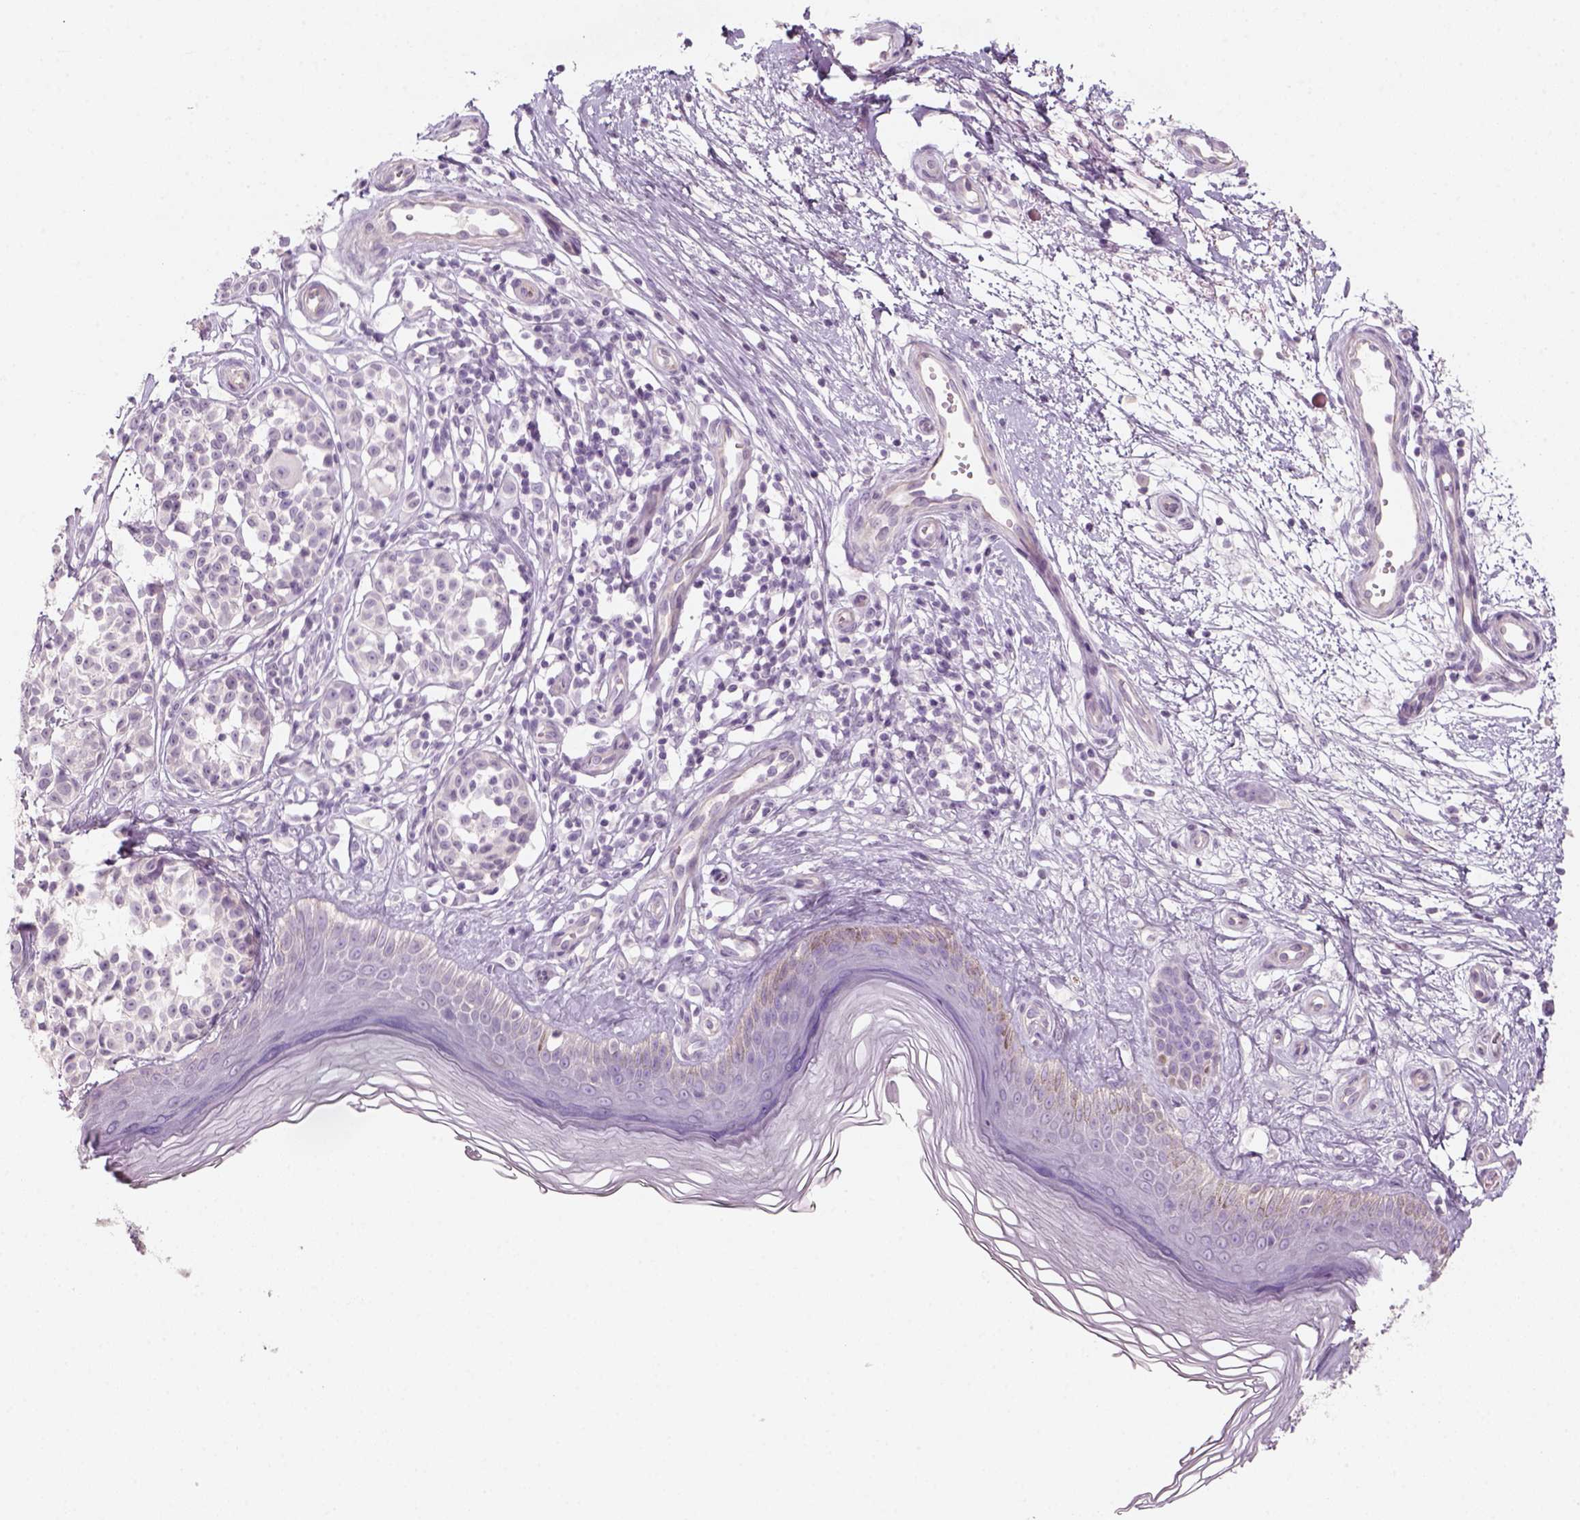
{"staining": {"intensity": "negative", "quantity": "none", "location": "none"}, "tissue": "melanoma", "cell_type": "Tumor cells", "image_type": "cancer", "snomed": [{"axis": "morphology", "description": "Malignant melanoma, NOS"}, {"axis": "topography", "description": "Skin"}], "caption": "Immunohistochemical staining of malignant melanoma displays no significant staining in tumor cells.", "gene": "KRT25", "patient": {"sex": "female", "age": 90}}